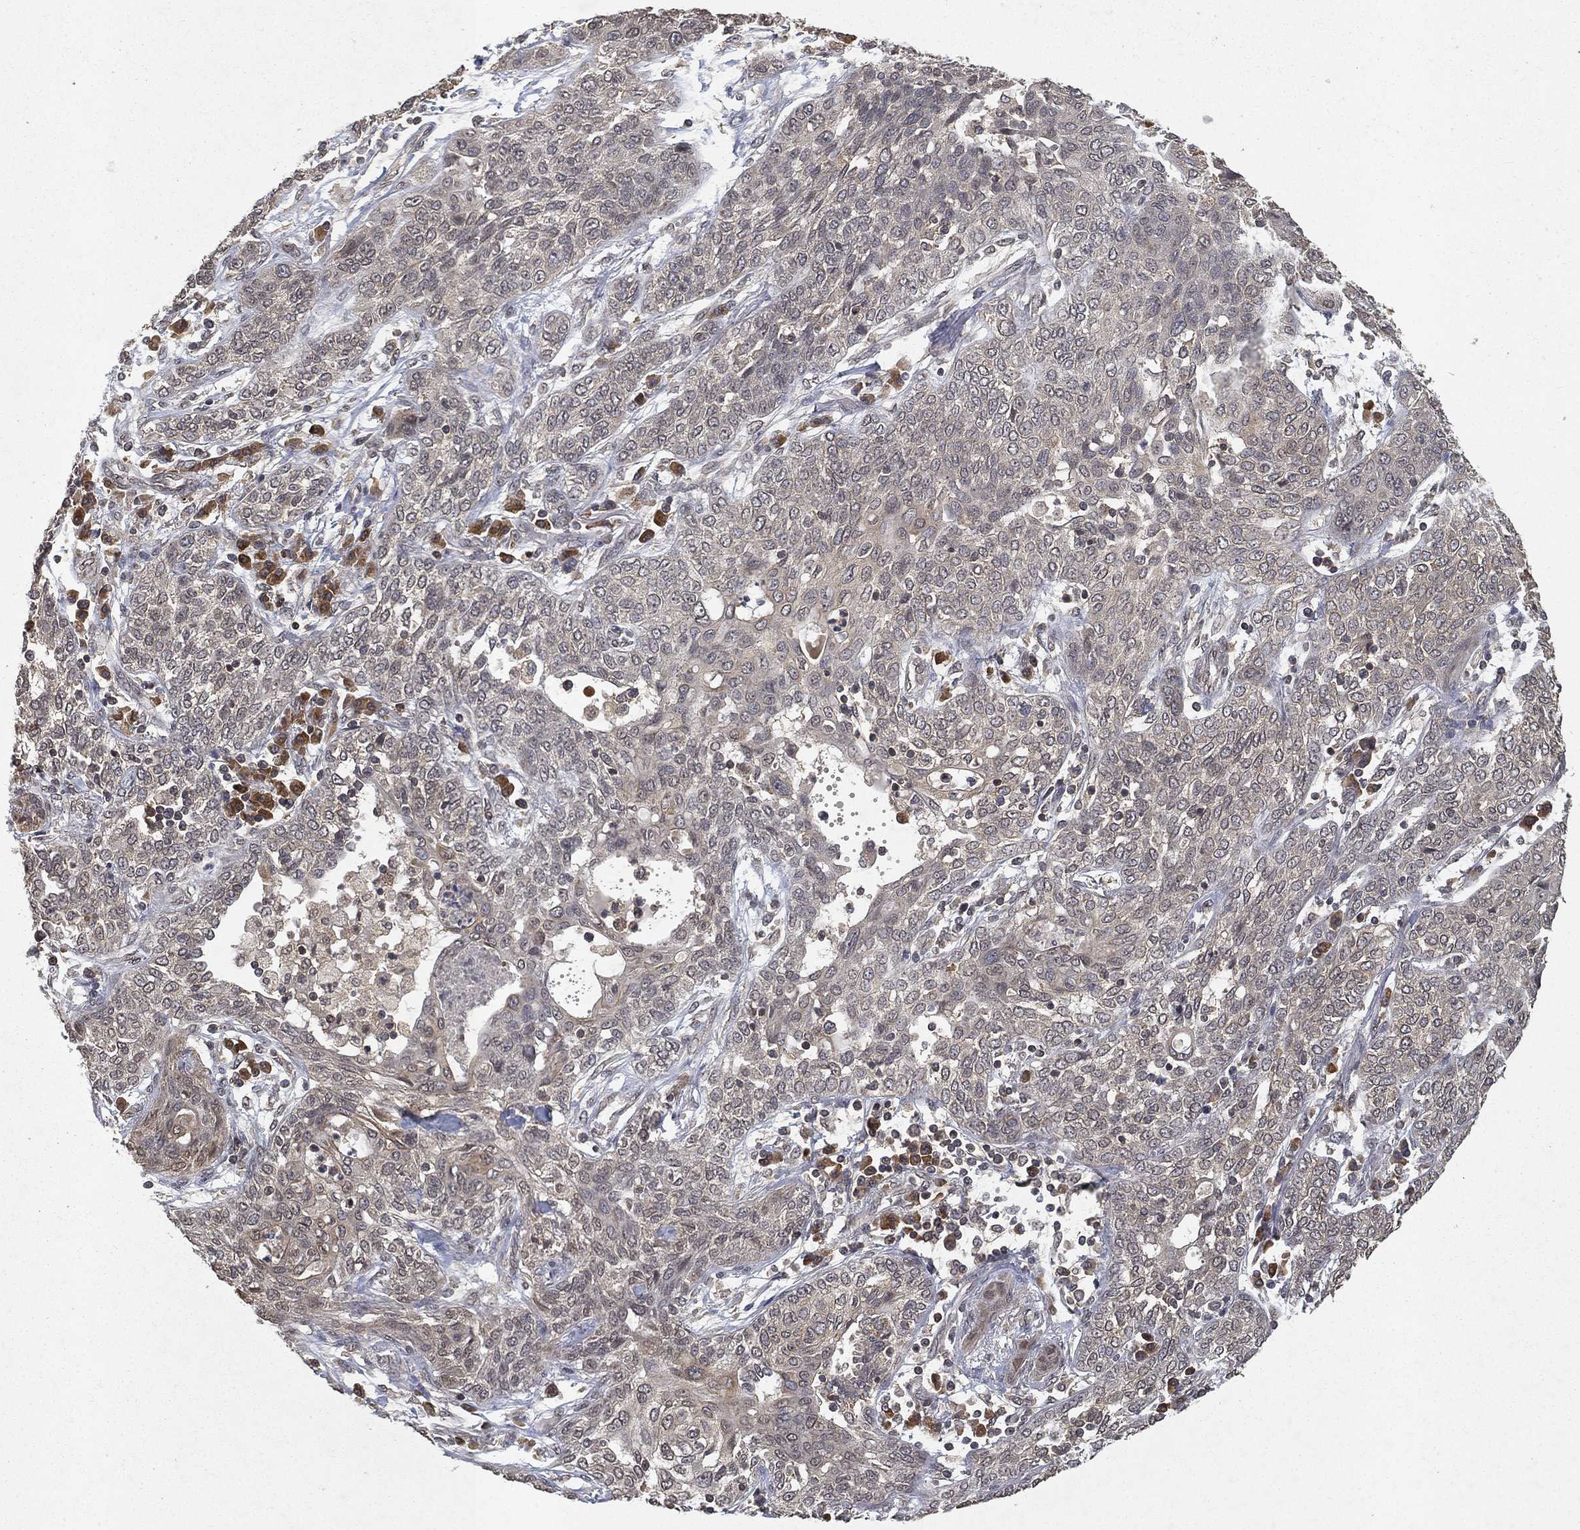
{"staining": {"intensity": "negative", "quantity": "none", "location": "none"}, "tissue": "lung cancer", "cell_type": "Tumor cells", "image_type": "cancer", "snomed": [{"axis": "morphology", "description": "Squamous cell carcinoma, NOS"}, {"axis": "topography", "description": "Lung"}], "caption": "This is a image of immunohistochemistry staining of lung squamous cell carcinoma, which shows no expression in tumor cells.", "gene": "UBA5", "patient": {"sex": "female", "age": 70}}